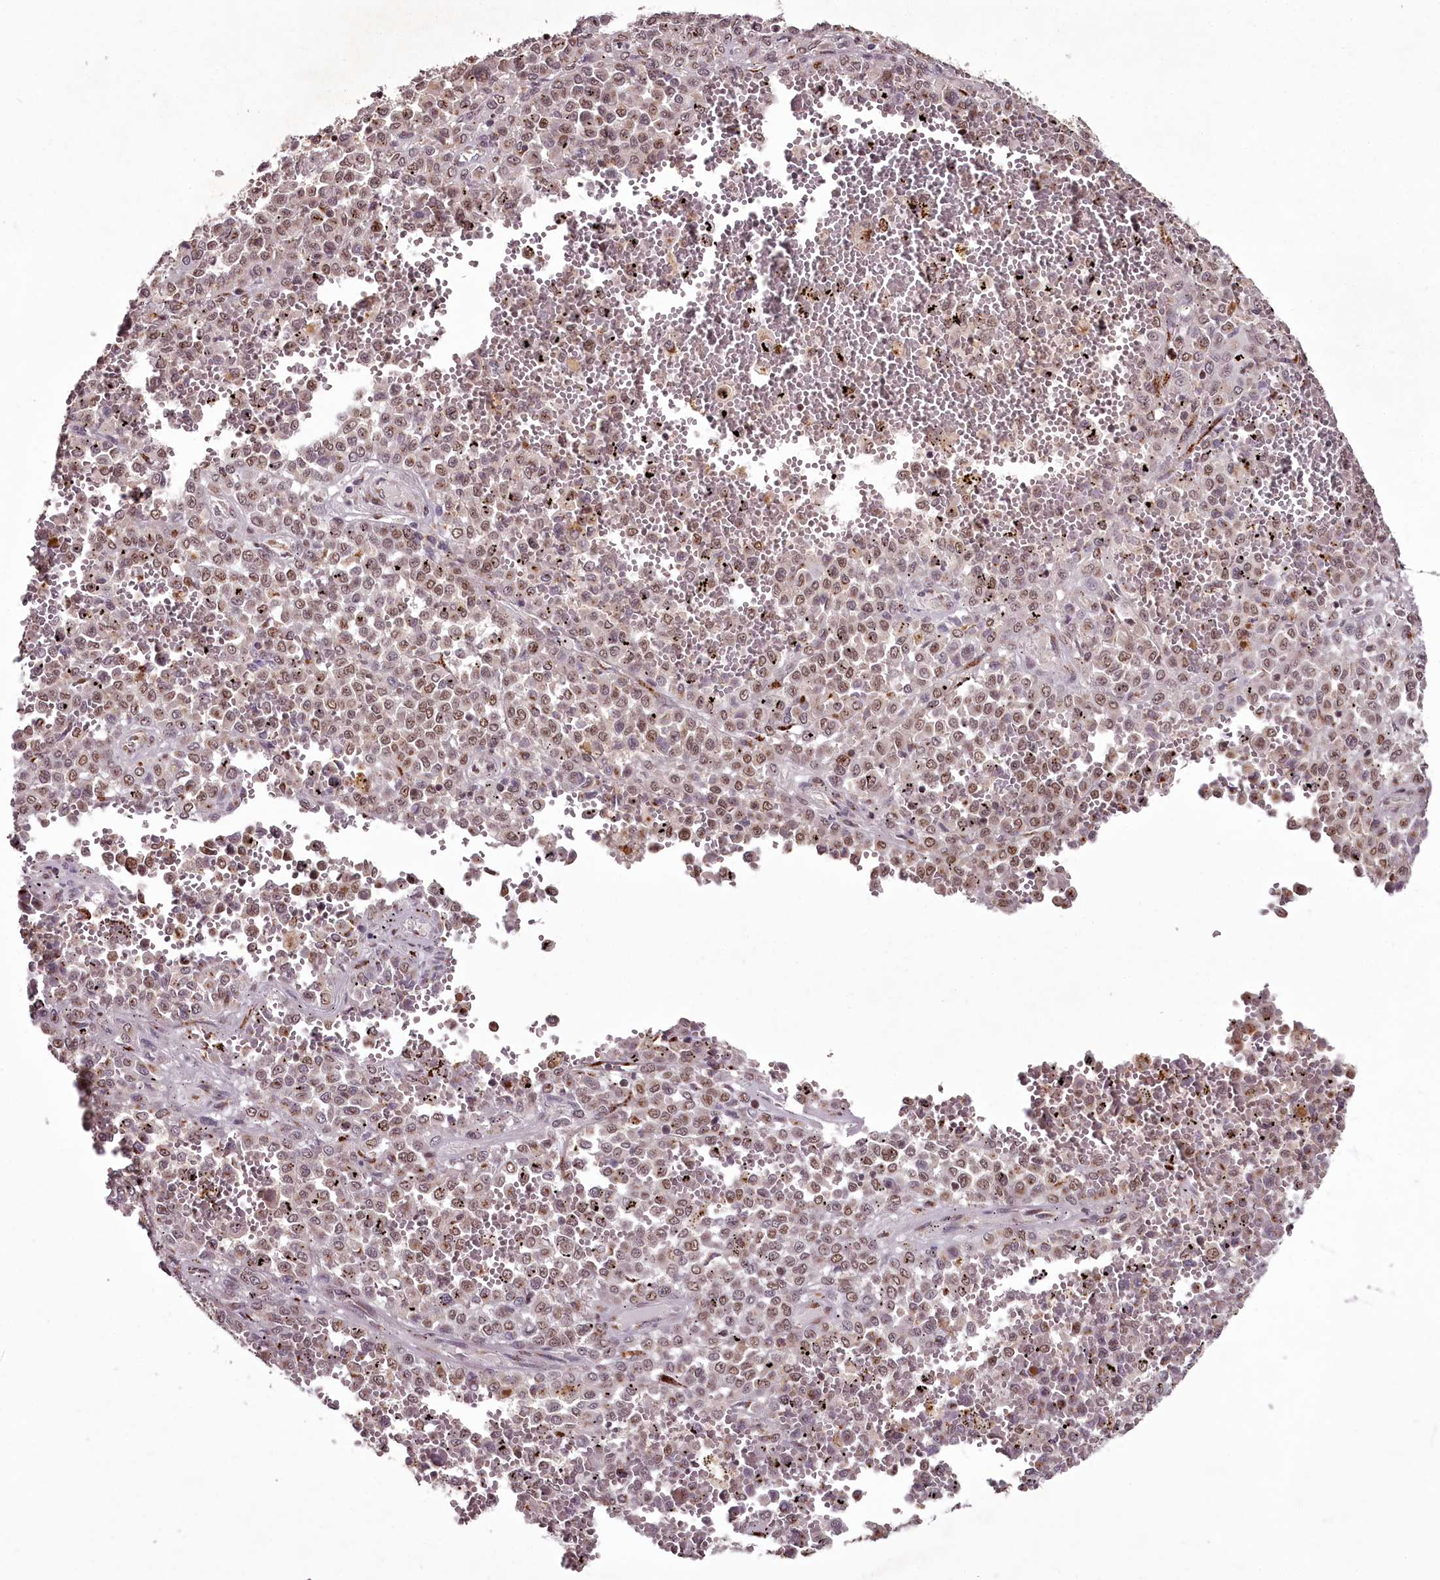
{"staining": {"intensity": "weak", "quantity": "25%-75%", "location": "nuclear"}, "tissue": "melanoma", "cell_type": "Tumor cells", "image_type": "cancer", "snomed": [{"axis": "morphology", "description": "Malignant melanoma, Metastatic site"}, {"axis": "topography", "description": "Pancreas"}], "caption": "The image shows a brown stain indicating the presence of a protein in the nuclear of tumor cells in melanoma.", "gene": "CEP83", "patient": {"sex": "female", "age": 30}}